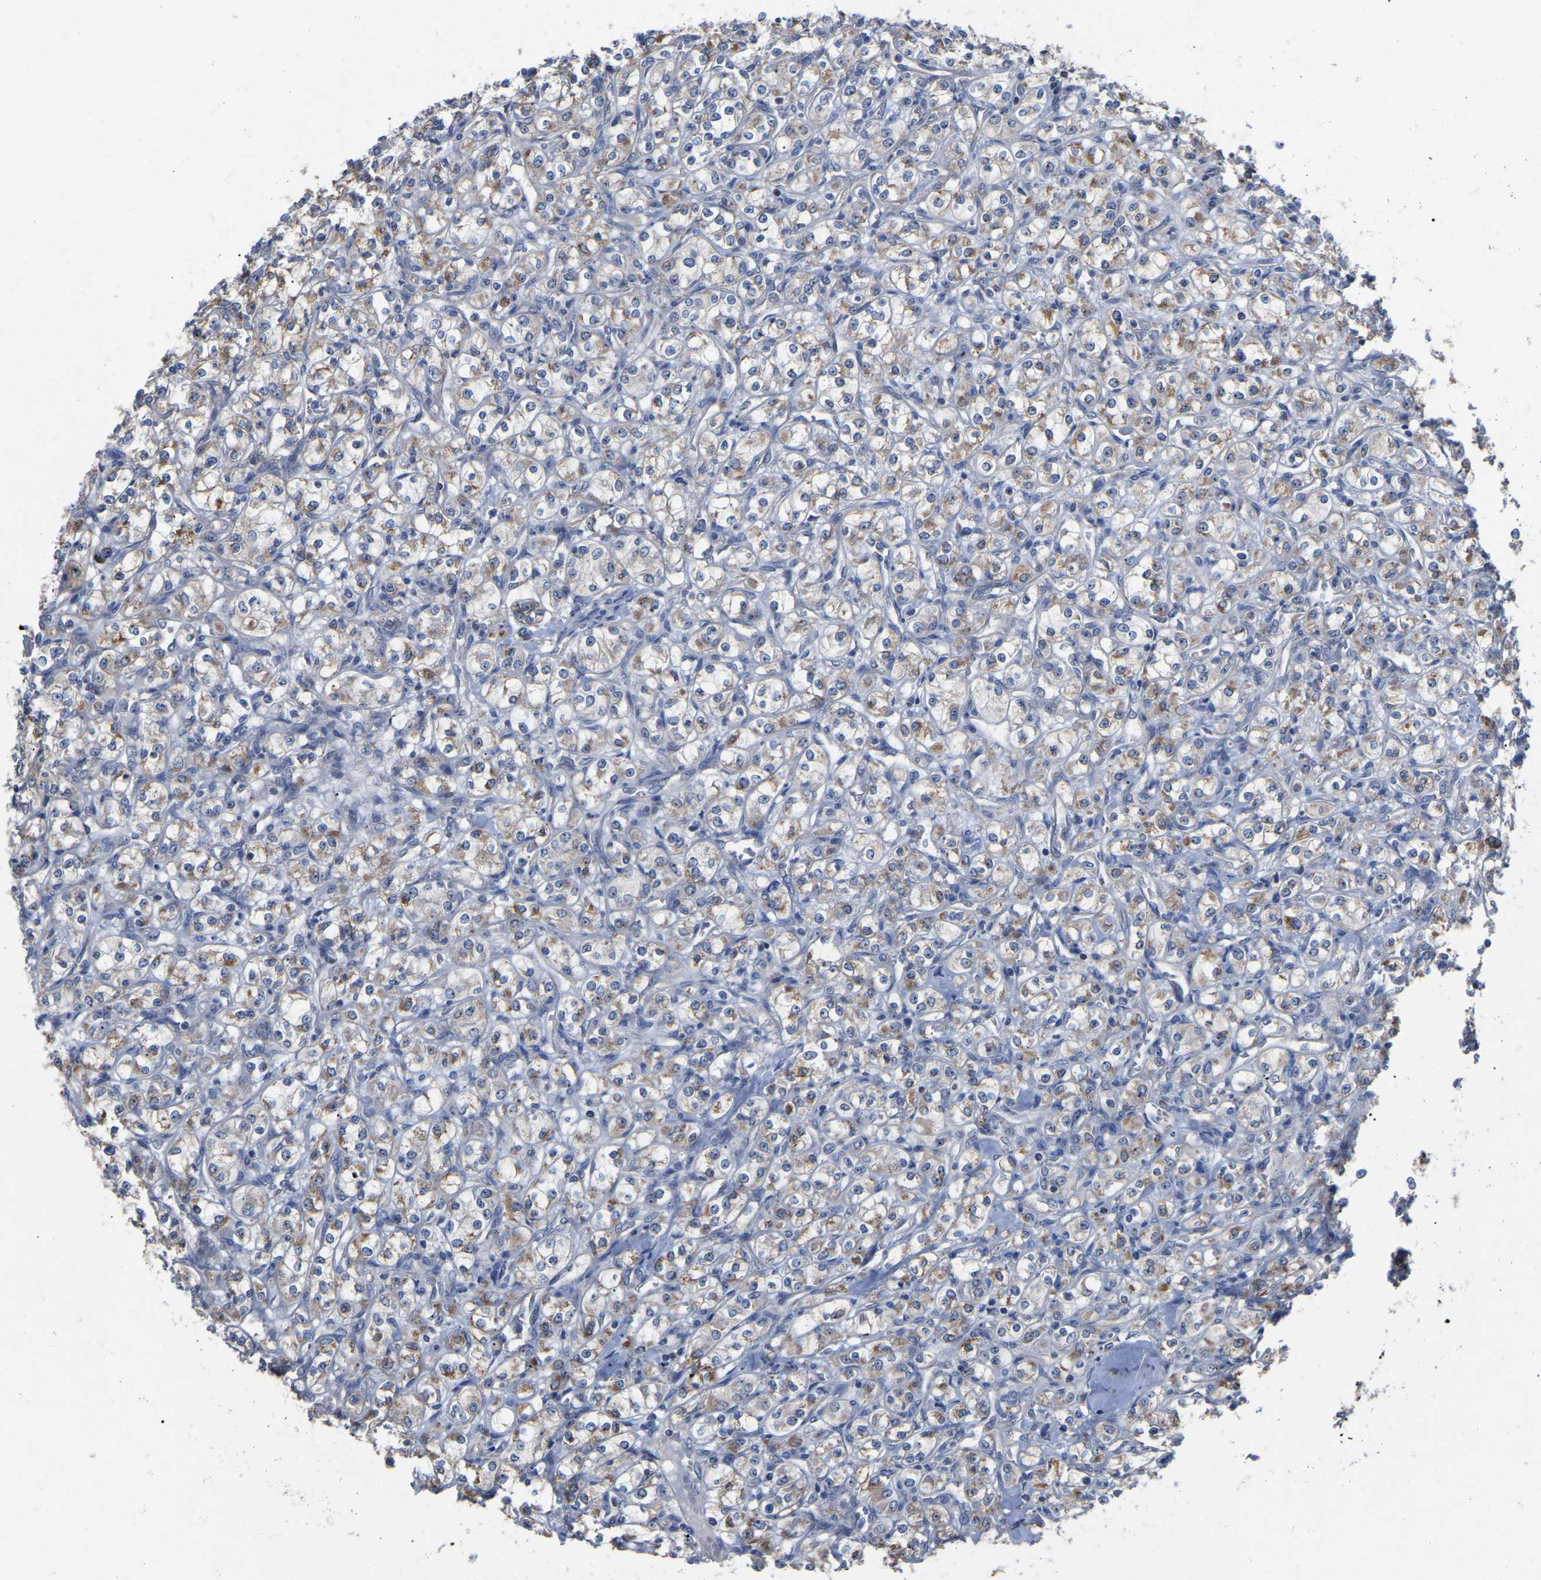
{"staining": {"intensity": "moderate", "quantity": "25%-75%", "location": "cytoplasmic/membranous"}, "tissue": "renal cancer", "cell_type": "Tumor cells", "image_type": "cancer", "snomed": [{"axis": "morphology", "description": "Adenocarcinoma, NOS"}, {"axis": "topography", "description": "Kidney"}], "caption": "The micrograph exhibits staining of adenocarcinoma (renal), revealing moderate cytoplasmic/membranous protein positivity (brown color) within tumor cells. Using DAB (brown) and hematoxylin (blue) stains, captured at high magnification using brightfield microscopy.", "gene": "NOP53", "patient": {"sex": "male", "age": 77}}